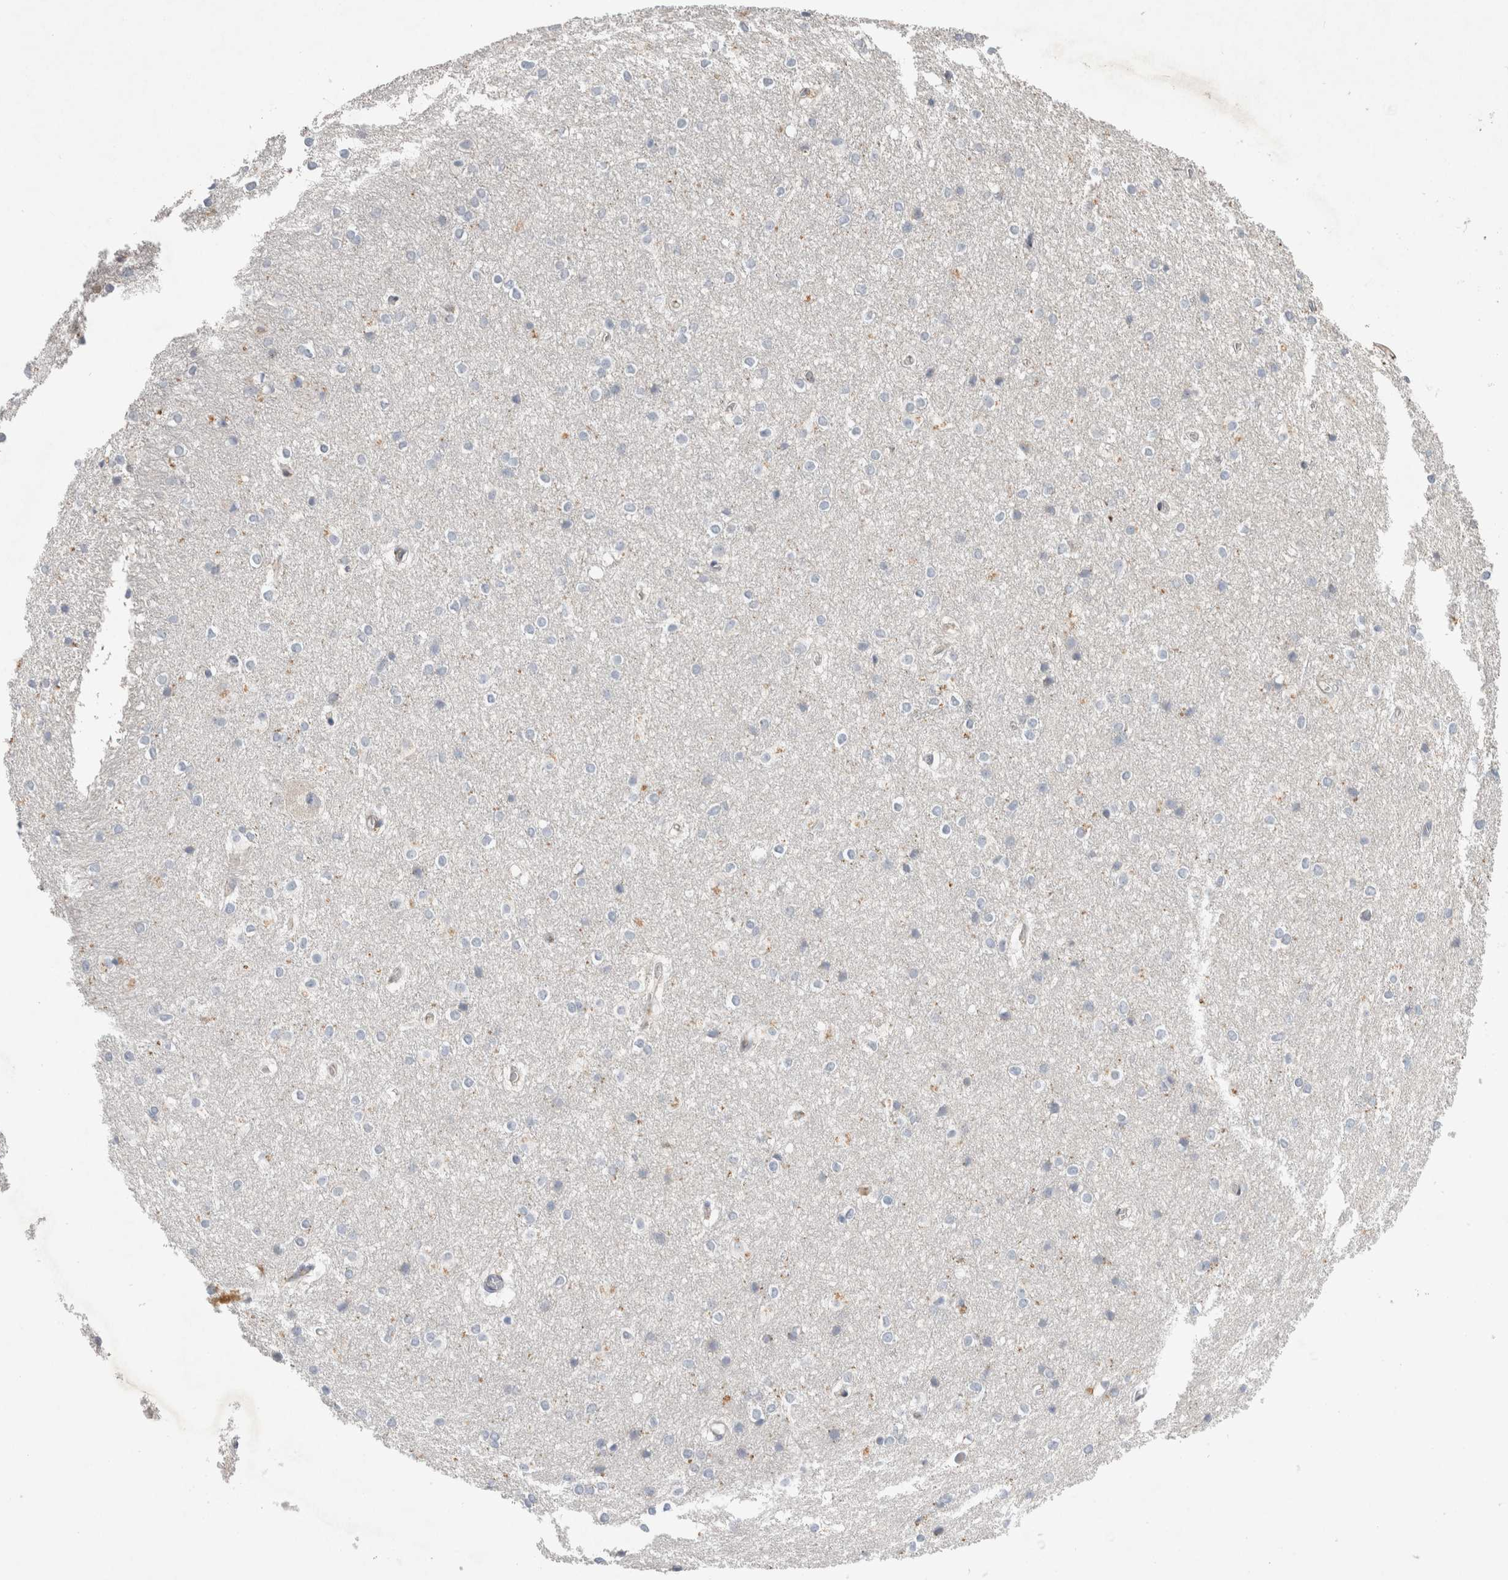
{"staining": {"intensity": "weak", "quantity": "<25%", "location": "cytoplasmic/membranous"}, "tissue": "caudate", "cell_type": "Glial cells", "image_type": "normal", "snomed": [{"axis": "morphology", "description": "Normal tissue, NOS"}, {"axis": "topography", "description": "Lateral ventricle wall"}], "caption": "Immunohistochemistry image of unremarkable caudate: caudate stained with DAB demonstrates no significant protein staining in glial cells. (Immunohistochemistry (ihc), brightfield microscopy, high magnification).", "gene": "TRMT9B", "patient": {"sex": "female", "age": 19}}